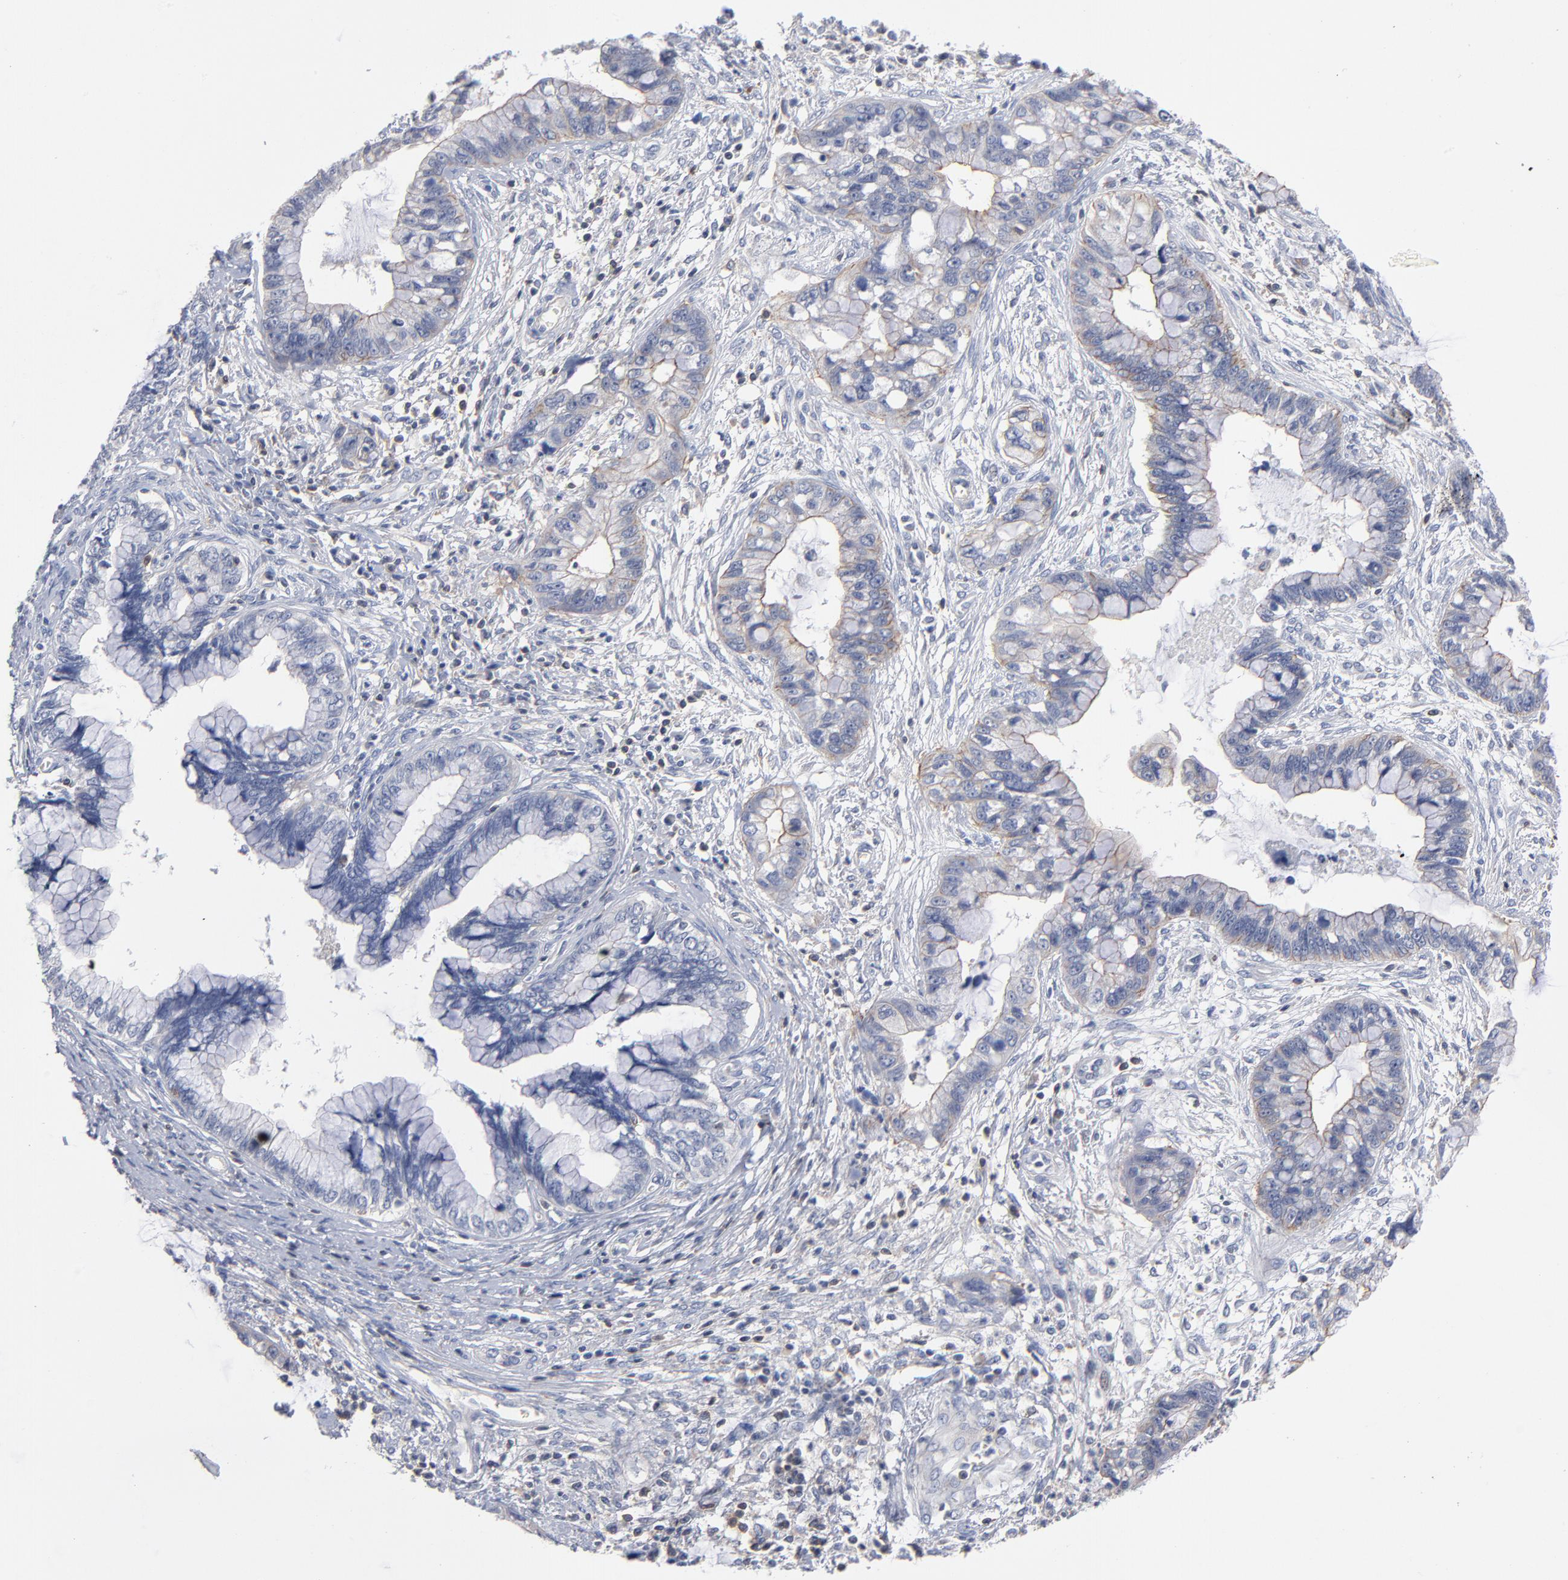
{"staining": {"intensity": "weak", "quantity": "25%-75%", "location": "cytoplasmic/membranous"}, "tissue": "cervical cancer", "cell_type": "Tumor cells", "image_type": "cancer", "snomed": [{"axis": "morphology", "description": "Adenocarcinoma, NOS"}, {"axis": "topography", "description": "Cervix"}], "caption": "Immunohistochemistry photomicrograph of neoplastic tissue: cervical cancer stained using immunohistochemistry (IHC) reveals low levels of weak protein expression localized specifically in the cytoplasmic/membranous of tumor cells, appearing as a cytoplasmic/membranous brown color.", "gene": "PDLIM2", "patient": {"sex": "female", "age": 44}}